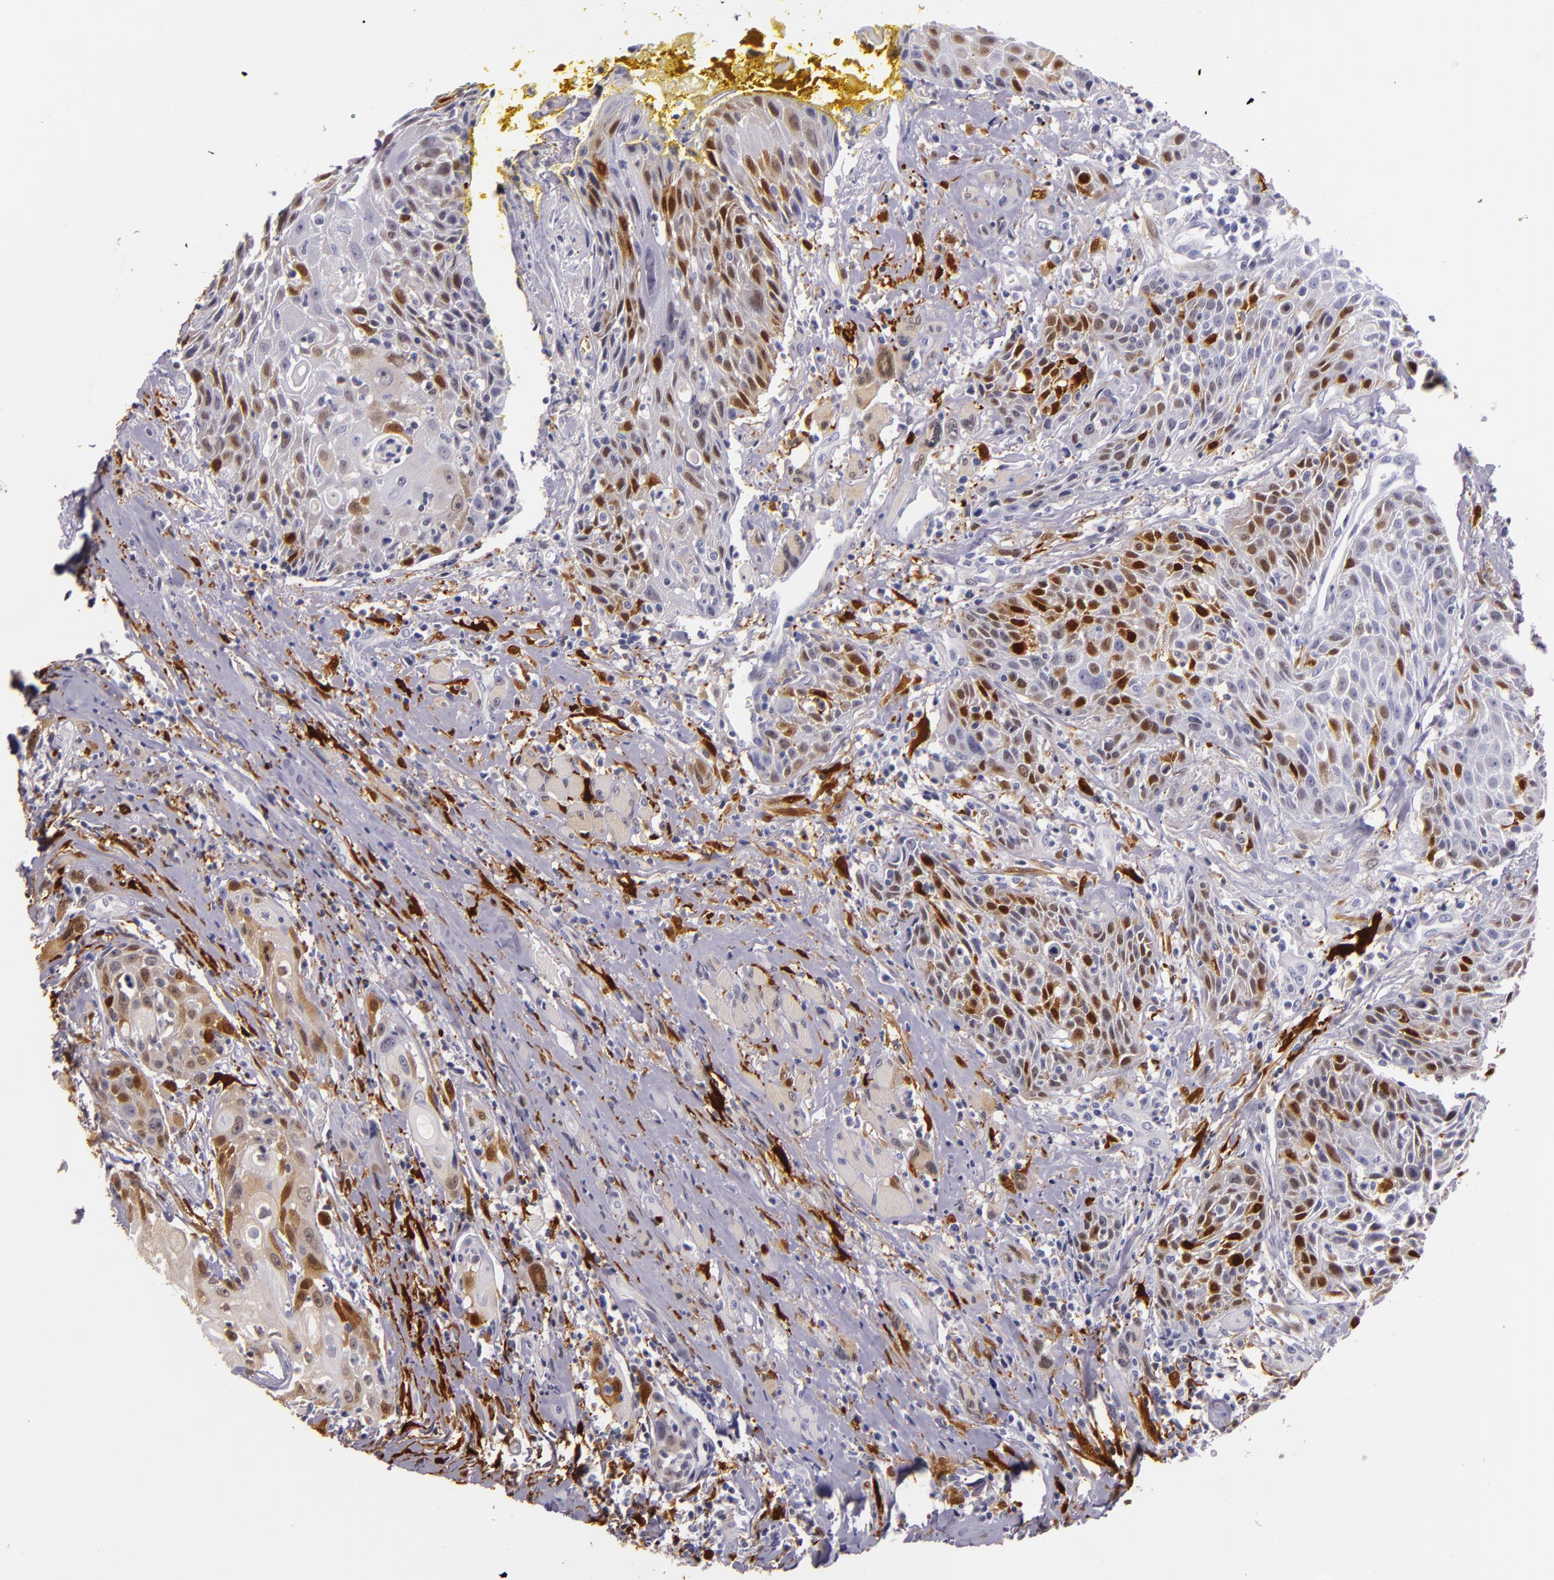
{"staining": {"intensity": "moderate", "quantity": "<25%", "location": "nuclear"}, "tissue": "head and neck cancer", "cell_type": "Tumor cells", "image_type": "cancer", "snomed": [{"axis": "morphology", "description": "Squamous cell carcinoma, NOS"}, {"axis": "topography", "description": "Oral tissue"}, {"axis": "topography", "description": "Head-Neck"}], "caption": "Immunohistochemical staining of human squamous cell carcinoma (head and neck) exhibits low levels of moderate nuclear protein staining in approximately <25% of tumor cells.", "gene": "MT1A", "patient": {"sex": "female", "age": 82}}